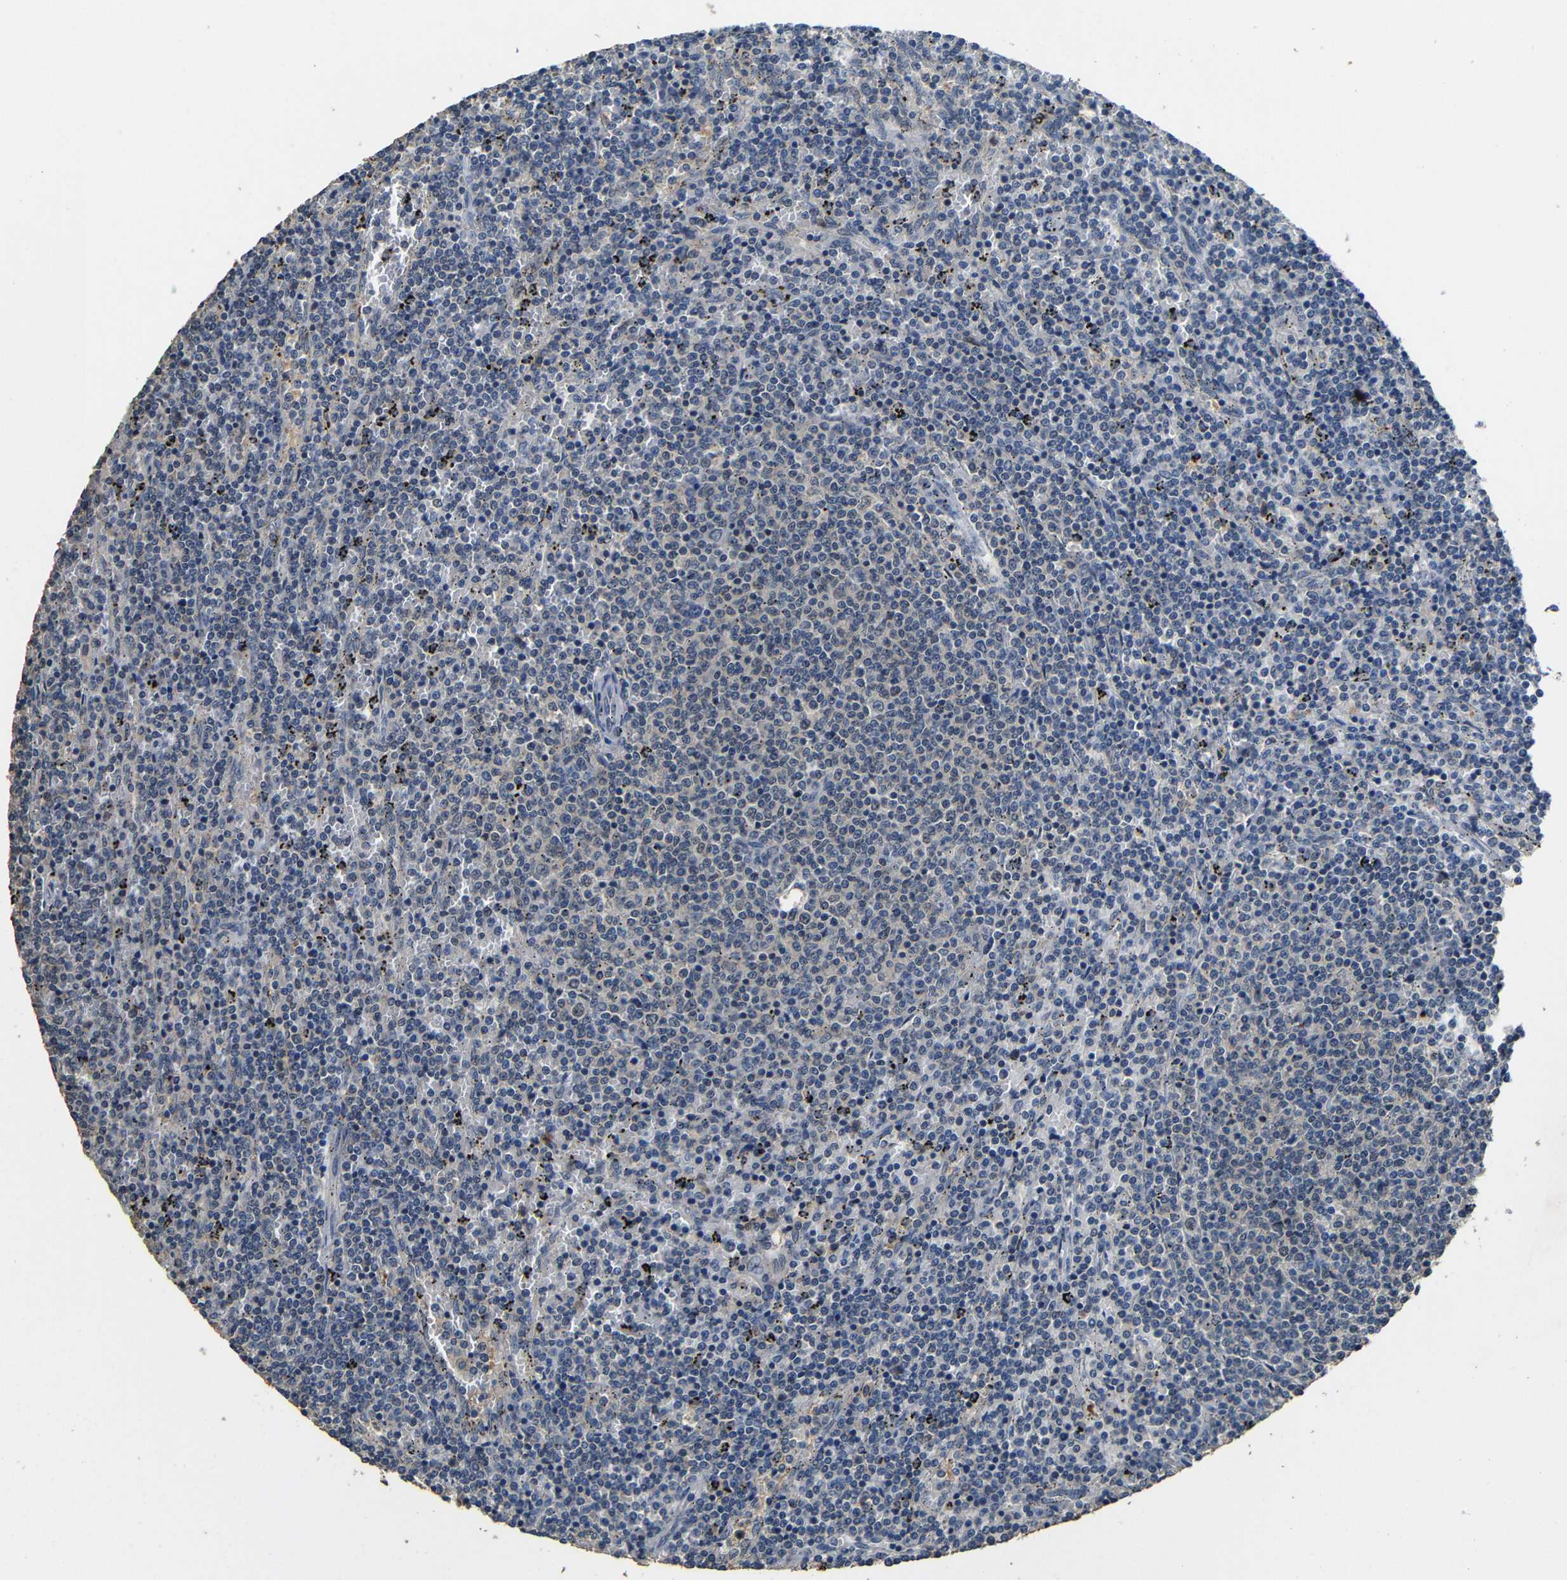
{"staining": {"intensity": "negative", "quantity": "none", "location": "none"}, "tissue": "lymphoma", "cell_type": "Tumor cells", "image_type": "cancer", "snomed": [{"axis": "morphology", "description": "Malignant lymphoma, non-Hodgkin's type, Low grade"}, {"axis": "topography", "description": "Spleen"}], "caption": "Image shows no protein staining in tumor cells of lymphoma tissue. (DAB IHC, high magnification).", "gene": "C6orf89", "patient": {"sex": "female", "age": 50}}